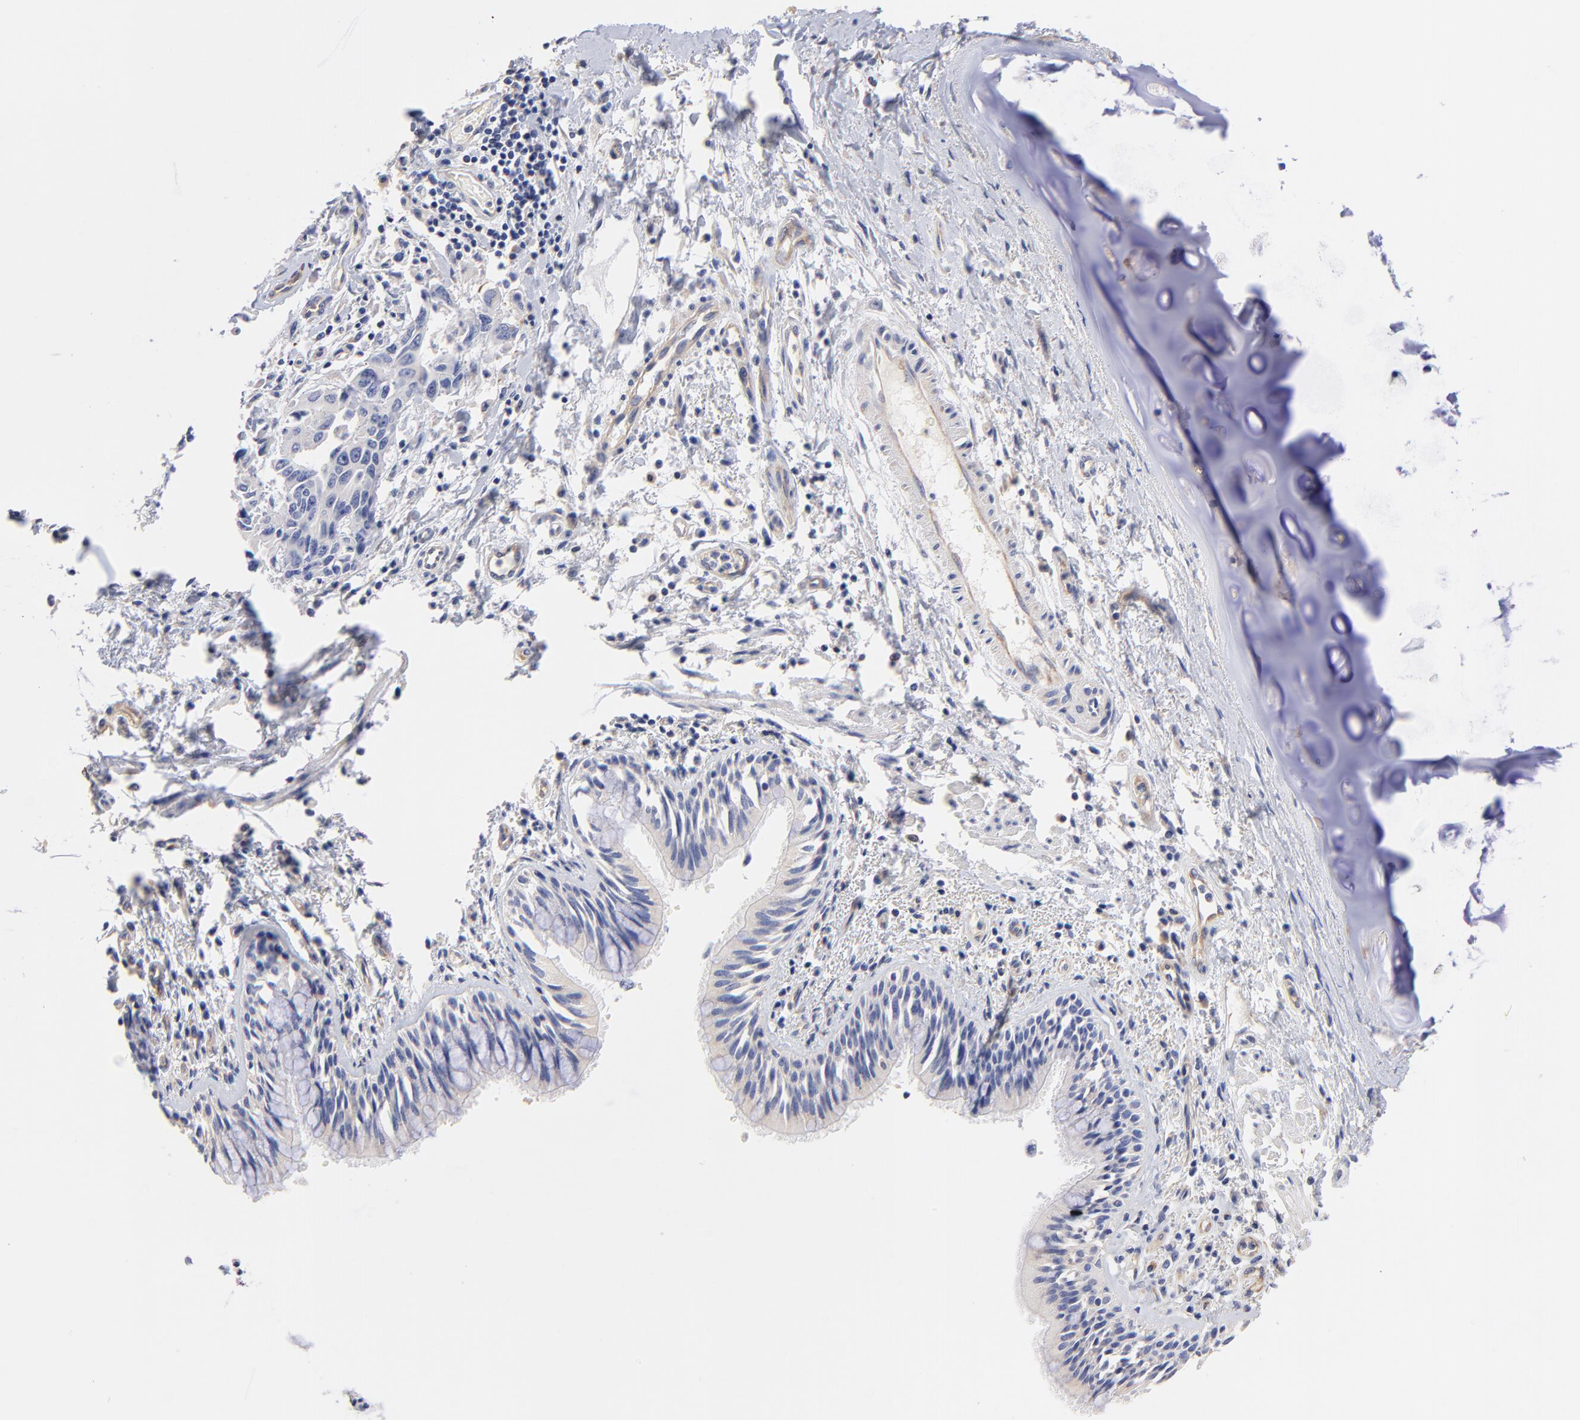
{"staining": {"intensity": "negative", "quantity": "none", "location": "none"}, "tissue": "lung cancer", "cell_type": "Tumor cells", "image_type": "cancer", "snomed": [{"axis": "morphology", "description": "Adenocarcinoma, NOS"}, {"axis": "topography", "description": "Lymph node"}, {"axis": "topography", "description": "Lung"}], "caption": "Immunohistochemistry of lung cancer (adenocarcinoma) reveals no positivity in tumor cells.", "gene": "HS3ST1", "patient": {"sex": "male", "age": 64}}